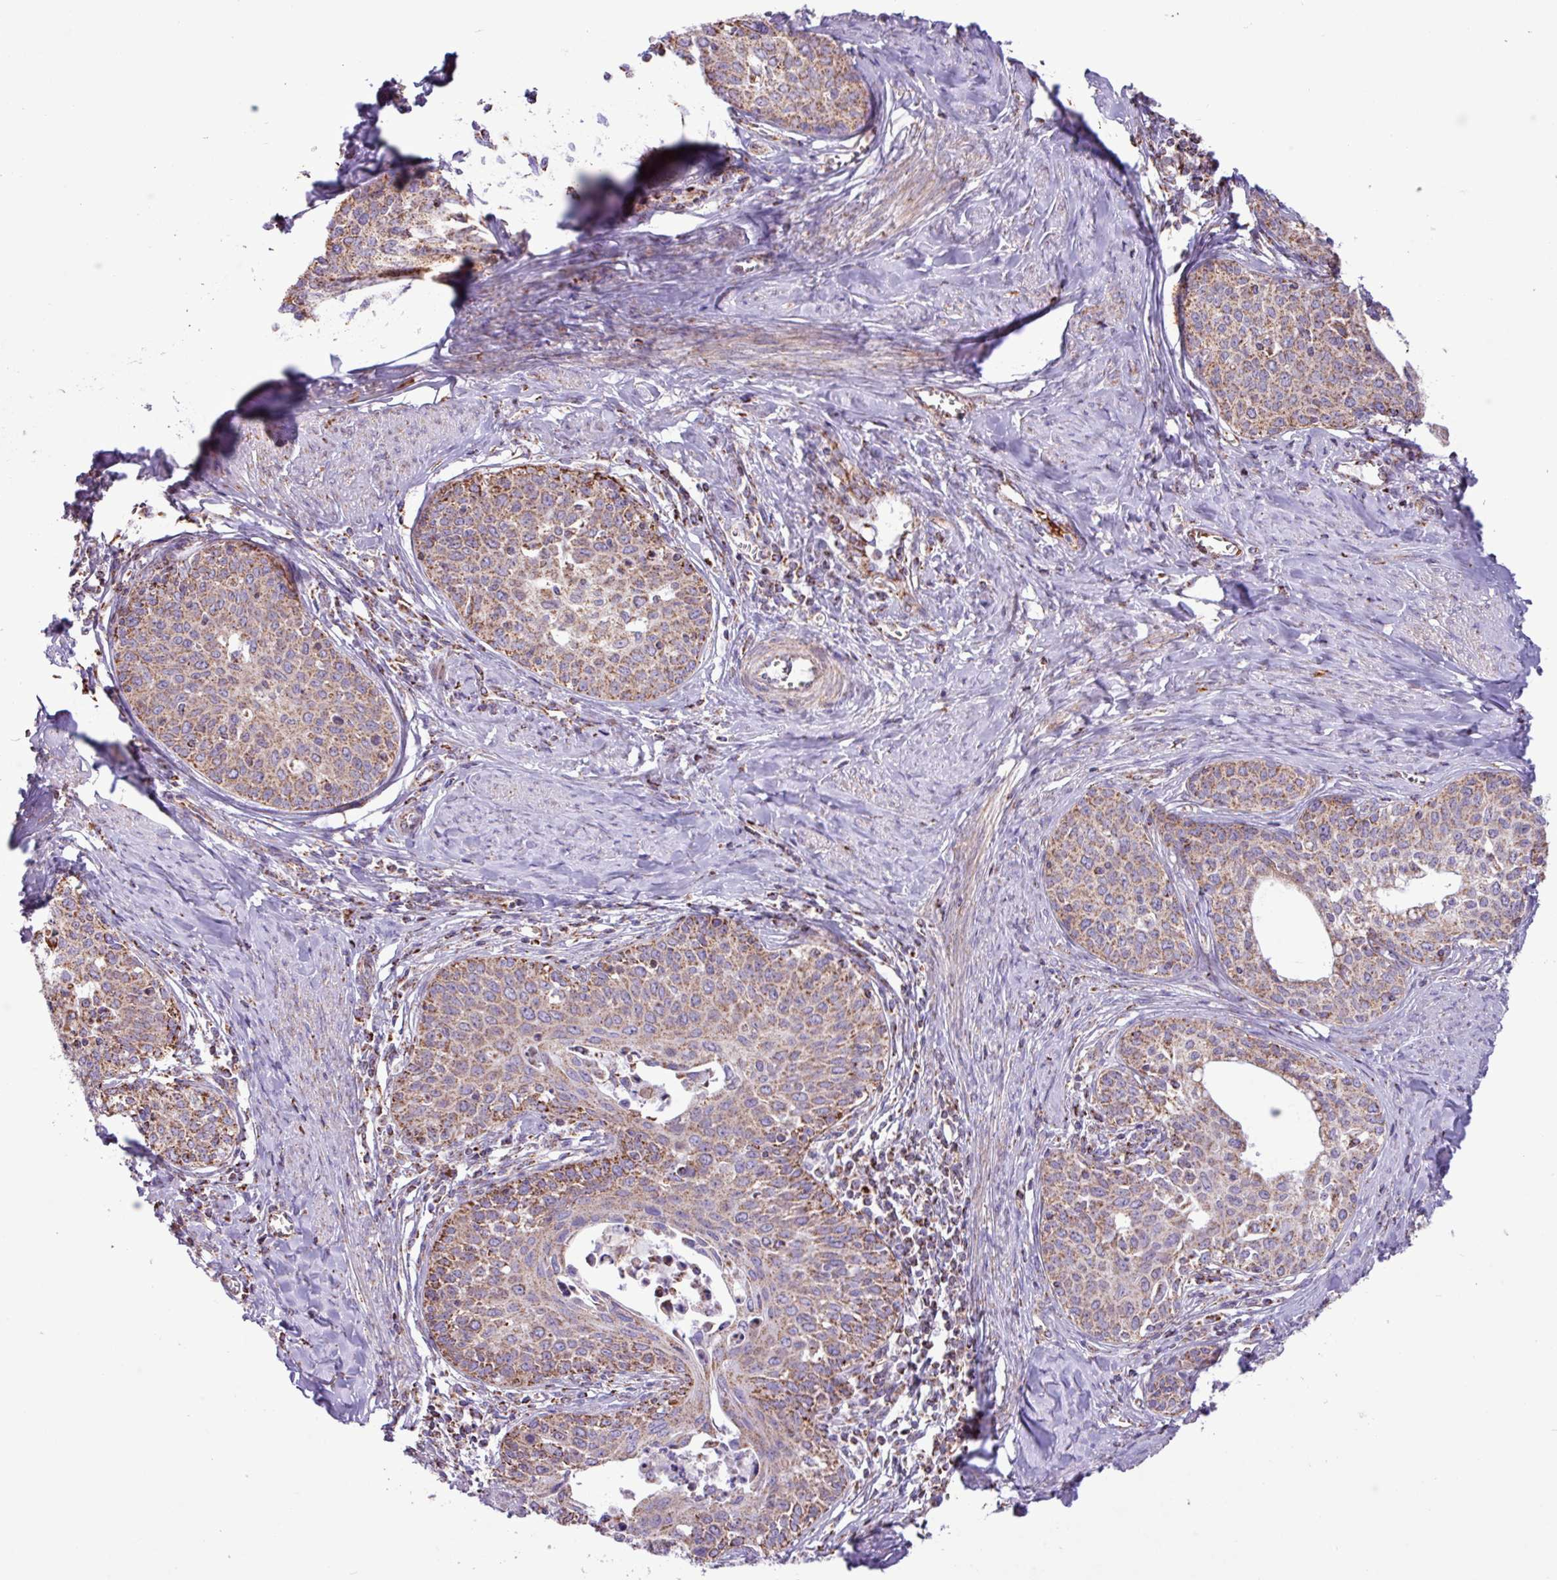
{"staining": {"intensity": "moderate", "quantity": ">75%", "location": "cytoplasmic/membranous"}, "tissue": "cervical cancer", "cell_type": "Tumor cells", "image_type": "cancer", "snomed": [{"axis": "morphology", "description": "Squamous cell carcinoma, NOS"}, {"axis": "morphology", "description": "Adenocarcinoma, NOS"}, {"axis": "topography", "description": "Cervix"}], "caption": "An image showing moderate cytoplasmic/membranous positivity in approximately >75% of tumor cells in cervical cancer, as visualized by brown immunohistochemical staining.", "gene": "RTL3", "patient": {"sex": "female", "age": 52}}